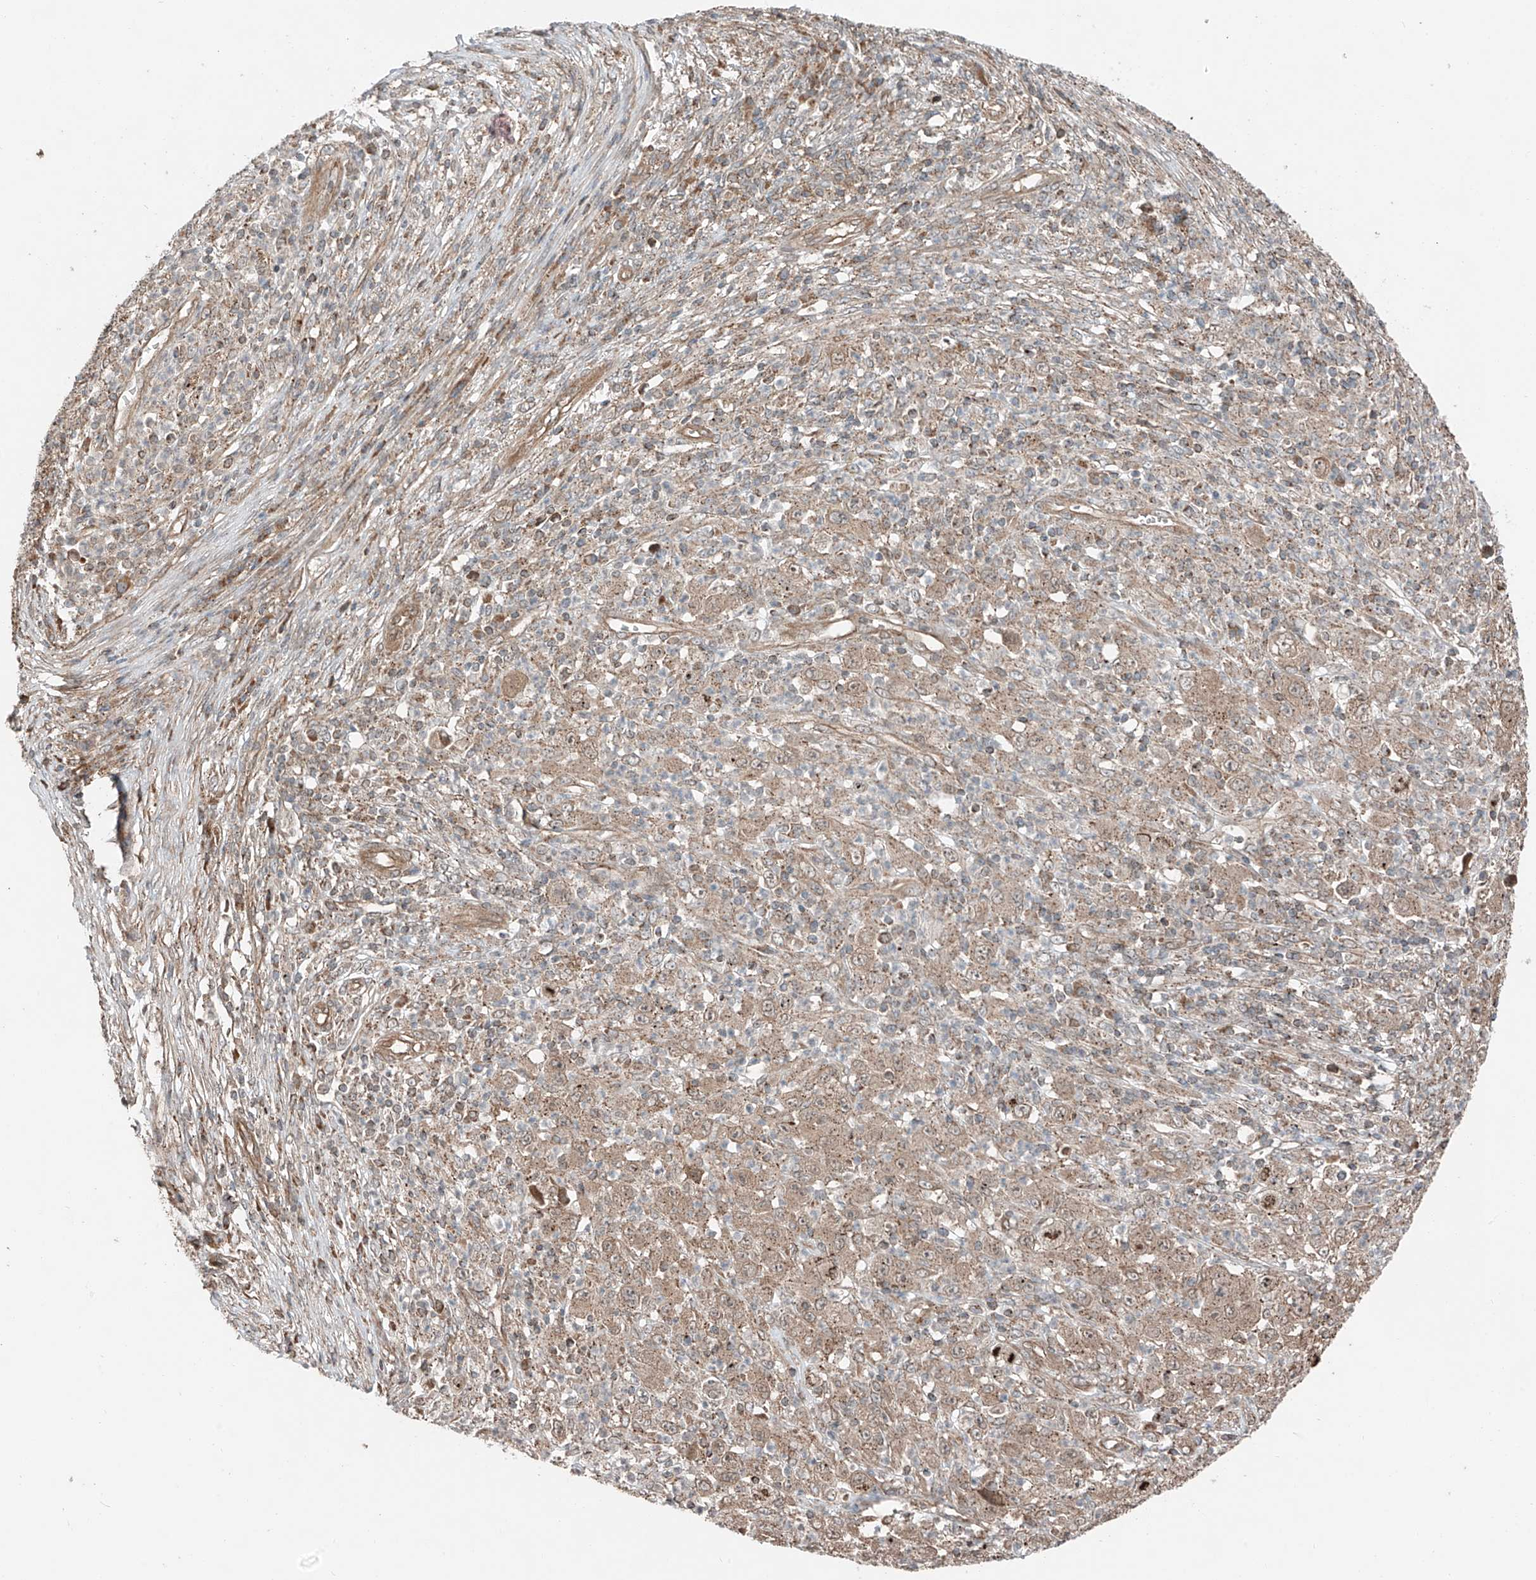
{"staining": {"intensity": "weak", "quantity": ">75%", "location": "cytoplasmic/membranous"}, "tissue": "melanoma", "cell_type": "Tumor cells", "image_type": "cancer", "snomed": [{"axis": "morphology", "description": "Malignant melanoma, Metastatic site"}, {"axis": "topography", "description": "Skin"}], "caption": "A low amount of weak cytoplasmic/membranous staining is identified in approximately >75% of tumor cells in melanoma tissue.", "gene": "CEP162", "patient": {"sex": "female", "age": 56}}